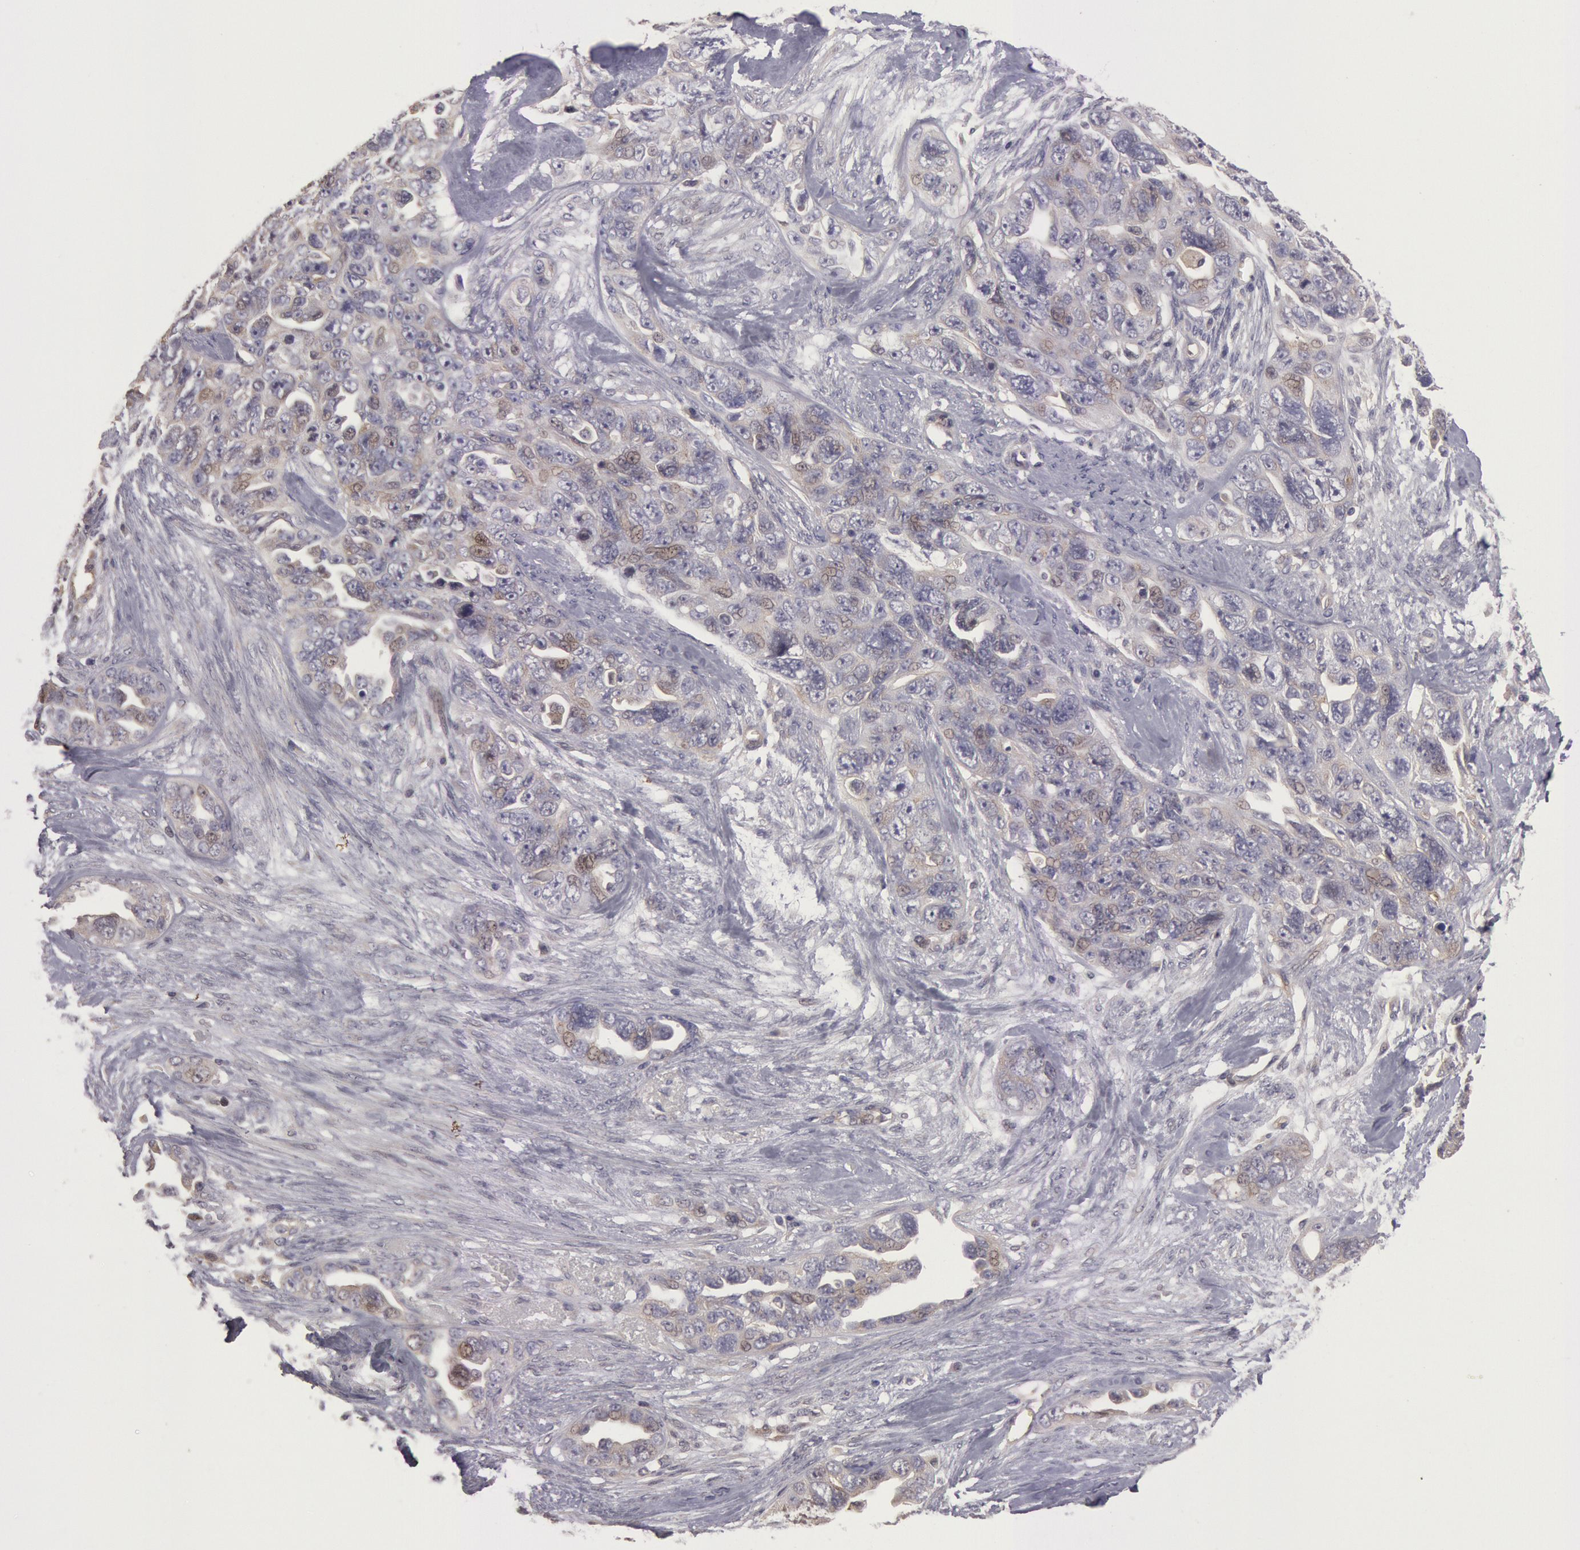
{"staining": {"intensity": "negative", "quantity": "none", "location": "none"}, "tissue": "ovarian cancer", "cell_type": "Tumor cells", "image_type": "cancer", "snomed": [{"axis": "morphology", "description": "Cystadenocarcinoma, serous, NOS"}, {"axis": "topography", "description": "Ovary"}], "caption": "Ovarian serous cystadenocarcinoma was stained to show a protein in brown. There is no significant expression in tumor cells.", "gene": "AMOTL1", "patient": {"sex": "female", "age": 63}}